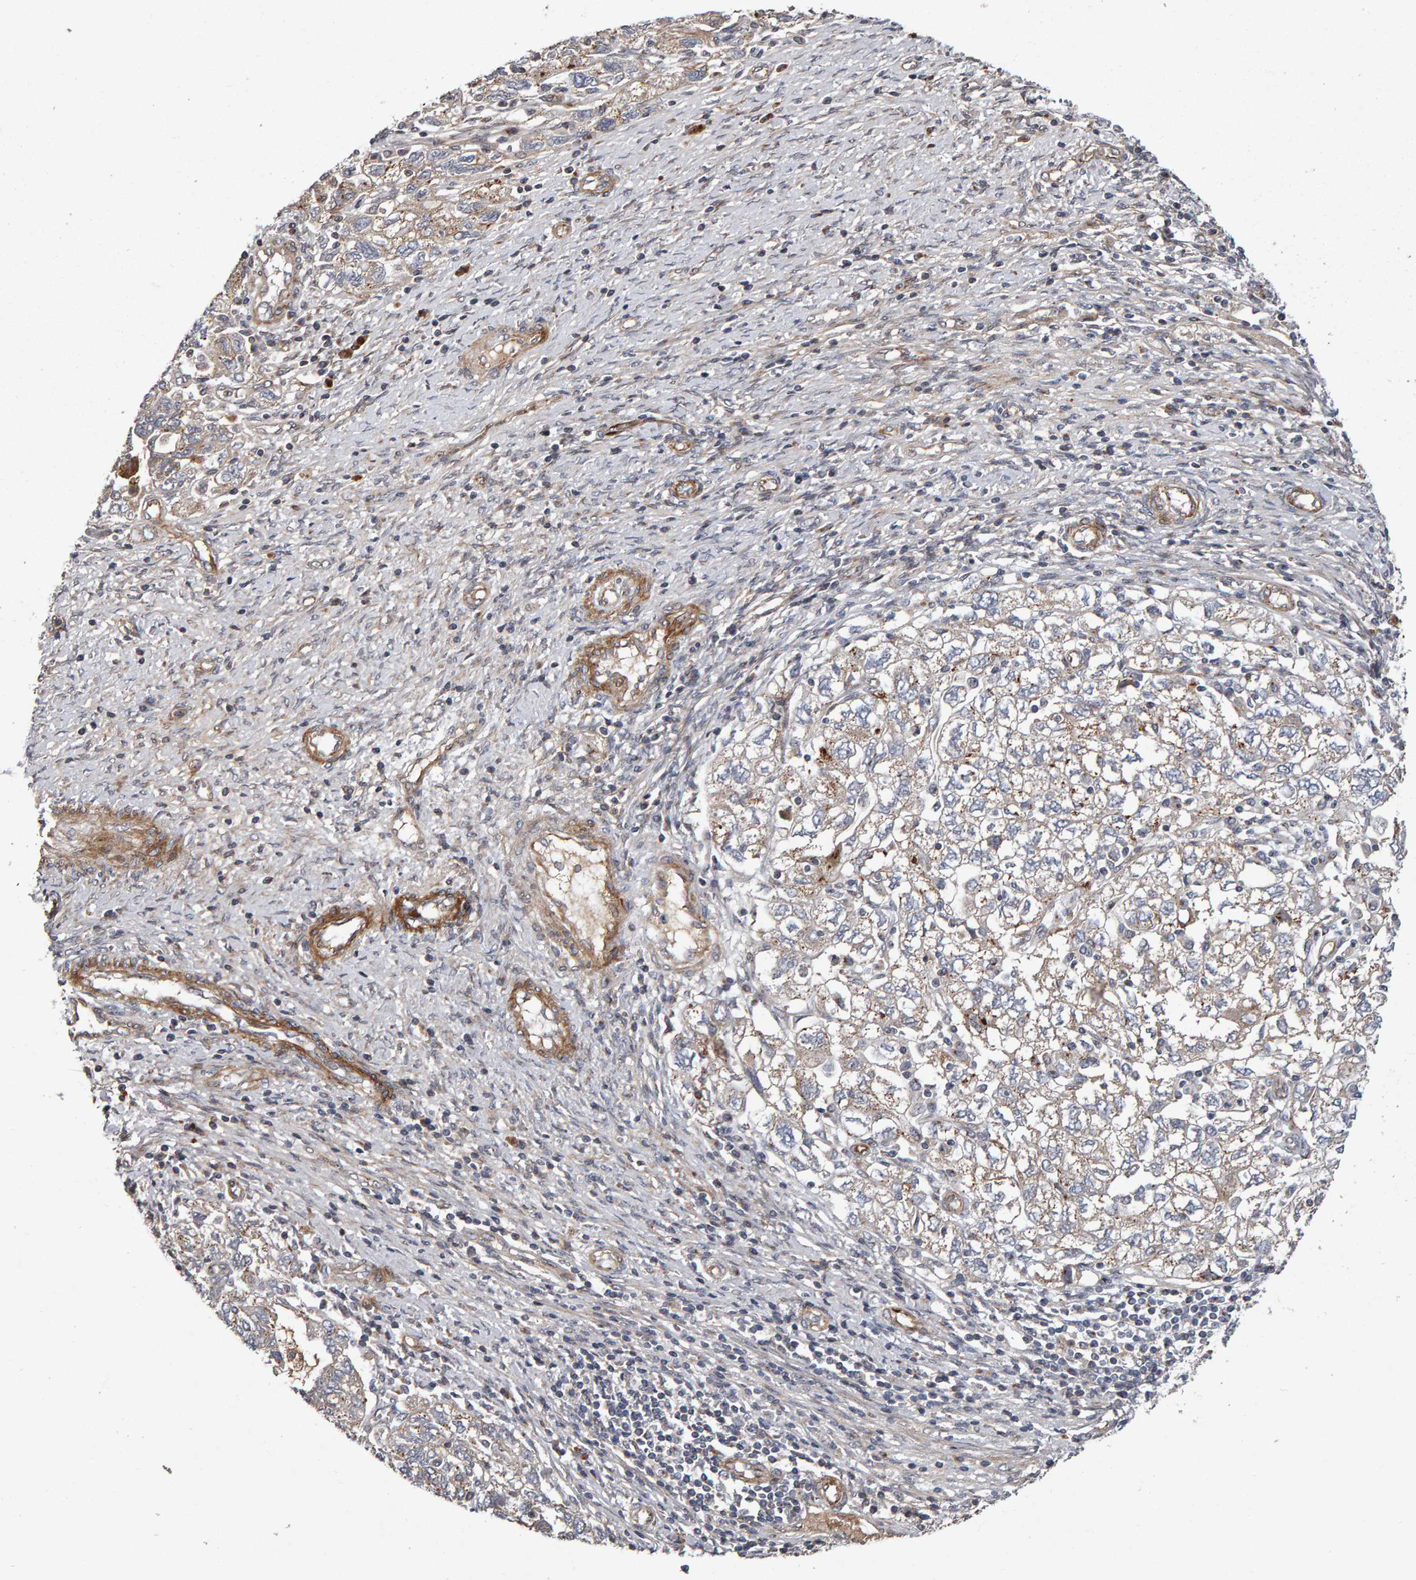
{"staining": {"intensity": "weak", "quantity": "25%-75%", "location": "cytoplasmic/membranous"}, "tissue": "ovarian cancer", "cell_type": "Tumor cells", "image_type": "cancer", "snomed": [{"axis": "morphology", "description": "Carcinoma, NOS"}, {"axis": "morphology", "description": "Cystadenocarcinoma, serous, NOS"}, {"axis": "topography", "description": "Ovary"}], "caption": "Ovarian cancer (carcinoma) stained with IHC reveals weak cytoplasmic/membranous staining in about 25%-75% of tumor cells. The staining was performed using DAB, with brown indicating positive protein expression. Nuclei are stained blue with hematoxylin.", "gene": "CANT1", "patient": {"sex": "female", "age": 69}}